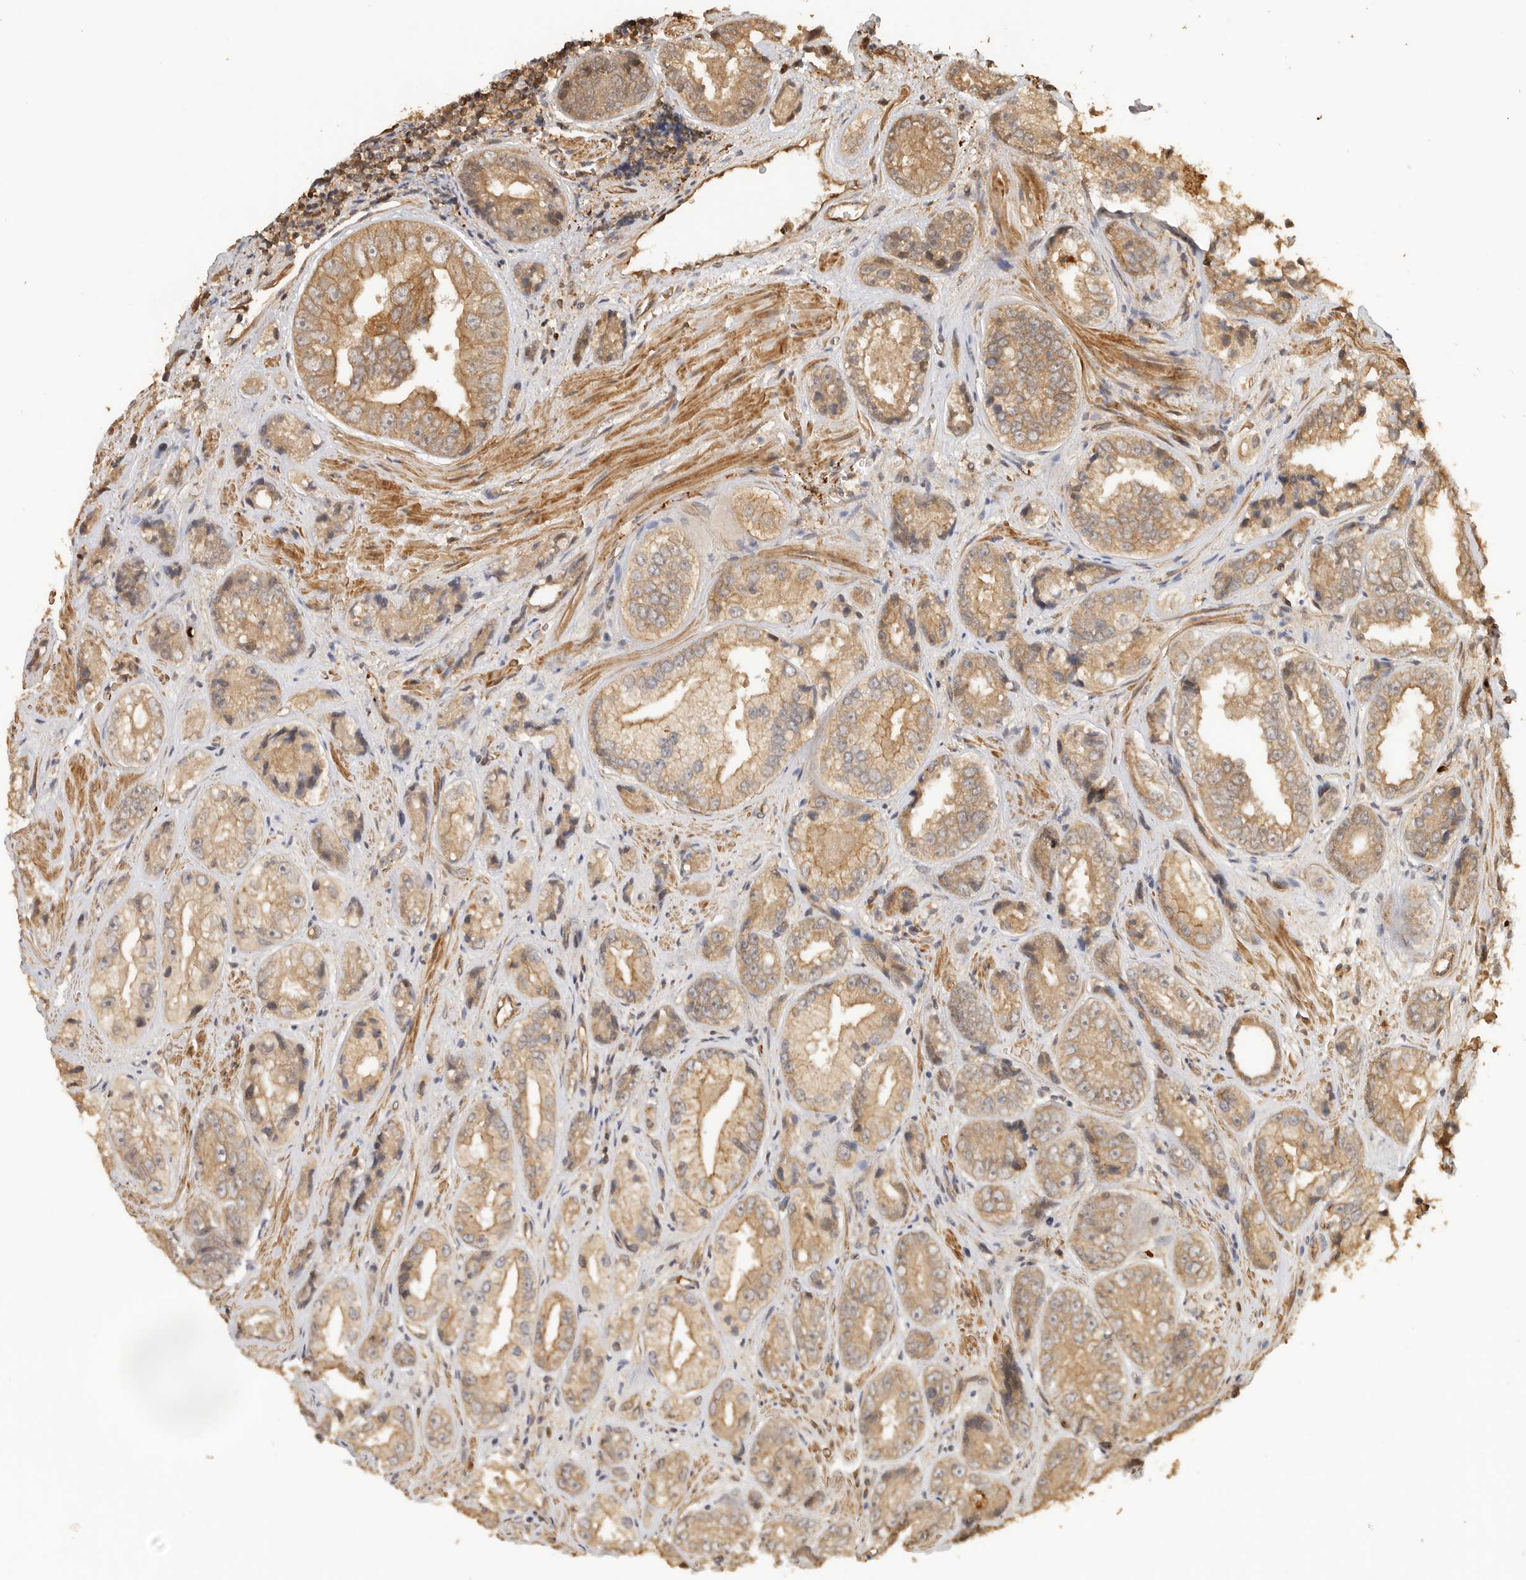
{"staining": {"intensity": "moderate", "quantity": ">75%", "location": "cytoplasmic/membranous"}, "tissue": "prostate cancer", "cell_type": "Tumor cells", "image_type": "cancer", "snomed": [{"axis": "morphology", "description": "Adenocarcinoma, High grade"}, {"axis": "topography", "description": "Prostate"}], "caption": "Prostate cancer (adenocarcinoma (high-grade)) tissue exhibits moderate cytoplasmic/membranous expression in about >75% of tumor cells, visualized by immunohistochemistry.", "gene": "OTUD6B", "patient": {"sex": "male", "age": 61}}